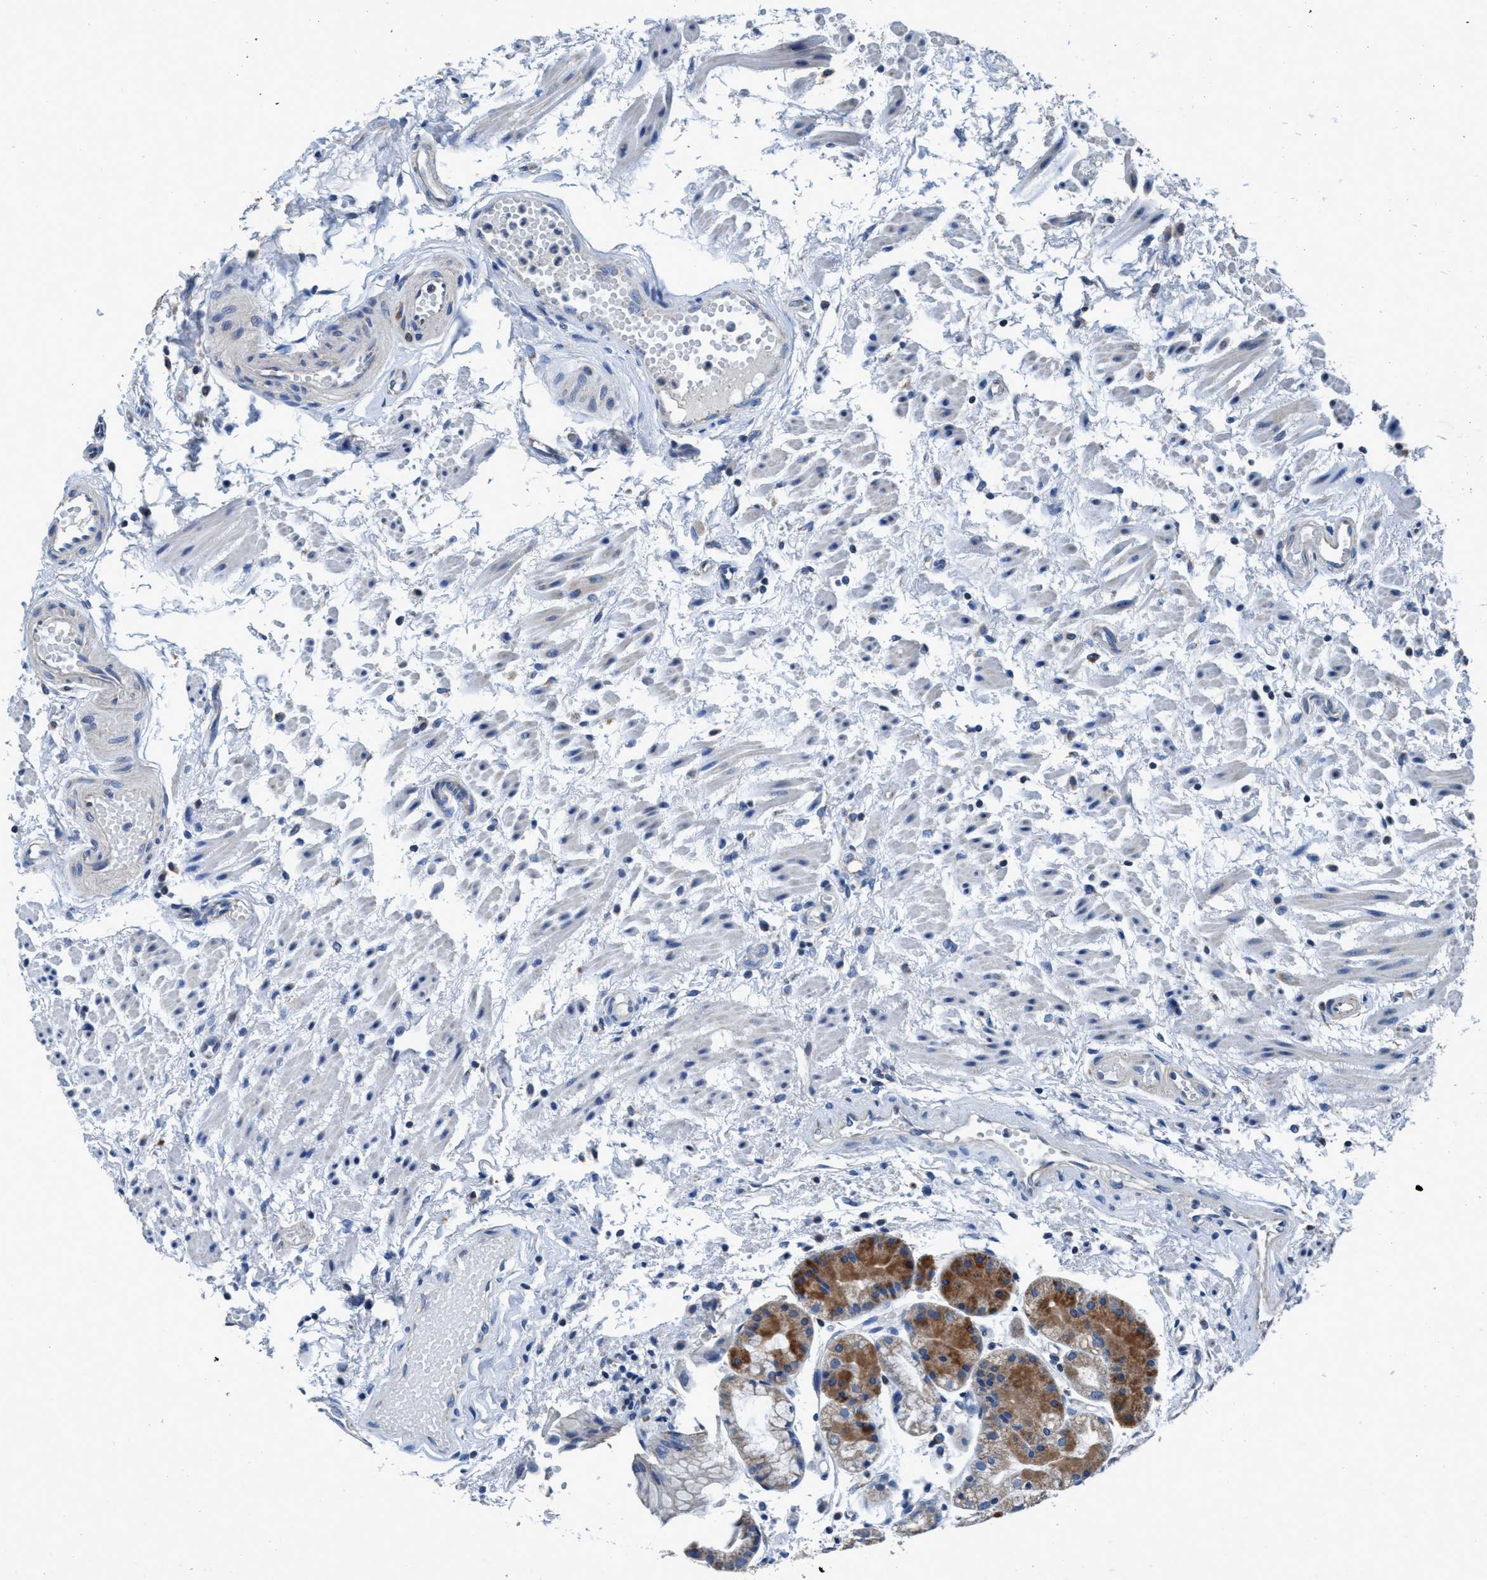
{"staining": {"intensity": "moderate", "quantity": "<25%", "location": "cytoplasmic/membranous"}, "tissue": "stomach", "cell_type": "Glandular cells", "image_type": "normal", "snomed": [{"axis": "morphology", "description": "Normal tissue, NOS"}, {"axis": "topography", "description": "Stomach, upper"}], "caption": "This is an image of immunohistochemistry (IHC) staining of benign stomach, which shows moderate positivity in the cytoplasmic/membranous of glandular cells.", "gene": "ANKFN1", "patient": {"sex": "male", "age": 72}}